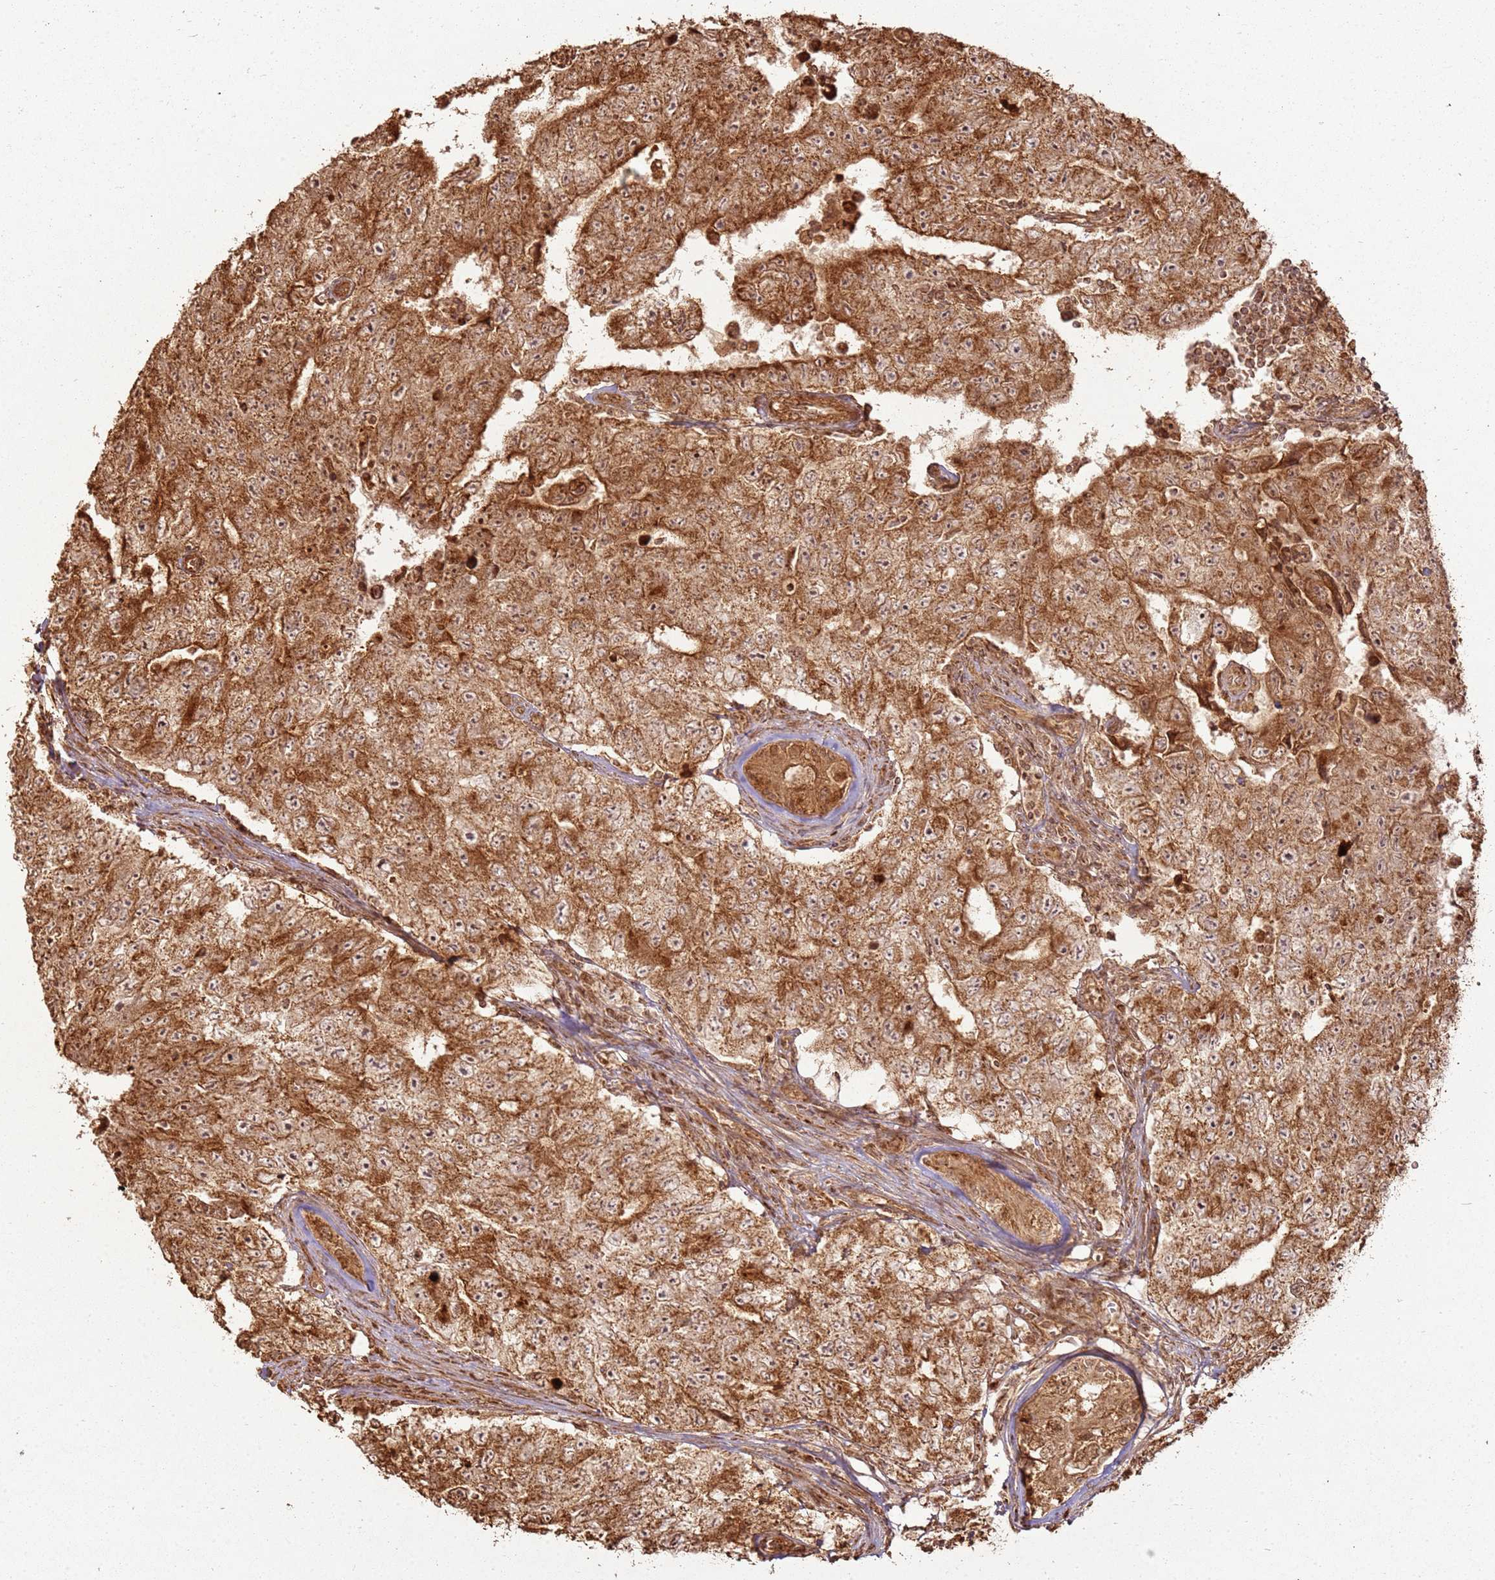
{"staining": {"intensity": "moderate", "quantity": ">75%", "location": "cytoplasmic/membranous,nuclear"}, "tissue": "testis cancer", "cell_type": "Tumor cells", "image_type": "cancer", "snomed": [{"axis": "morphology", "description": "Carcinoma, Embryonal, NOS"}, {"axis": "topography", "description": "Testis"}], "caption": "Testis embryonal carcinoma stained with a brown dye reveals moderate cytoplasmic/membranous and nuclear positive staining in approximately >75% of tumor cells.", "gene": "MRPS6", "patient": {"sex": "male", "age": 17}}